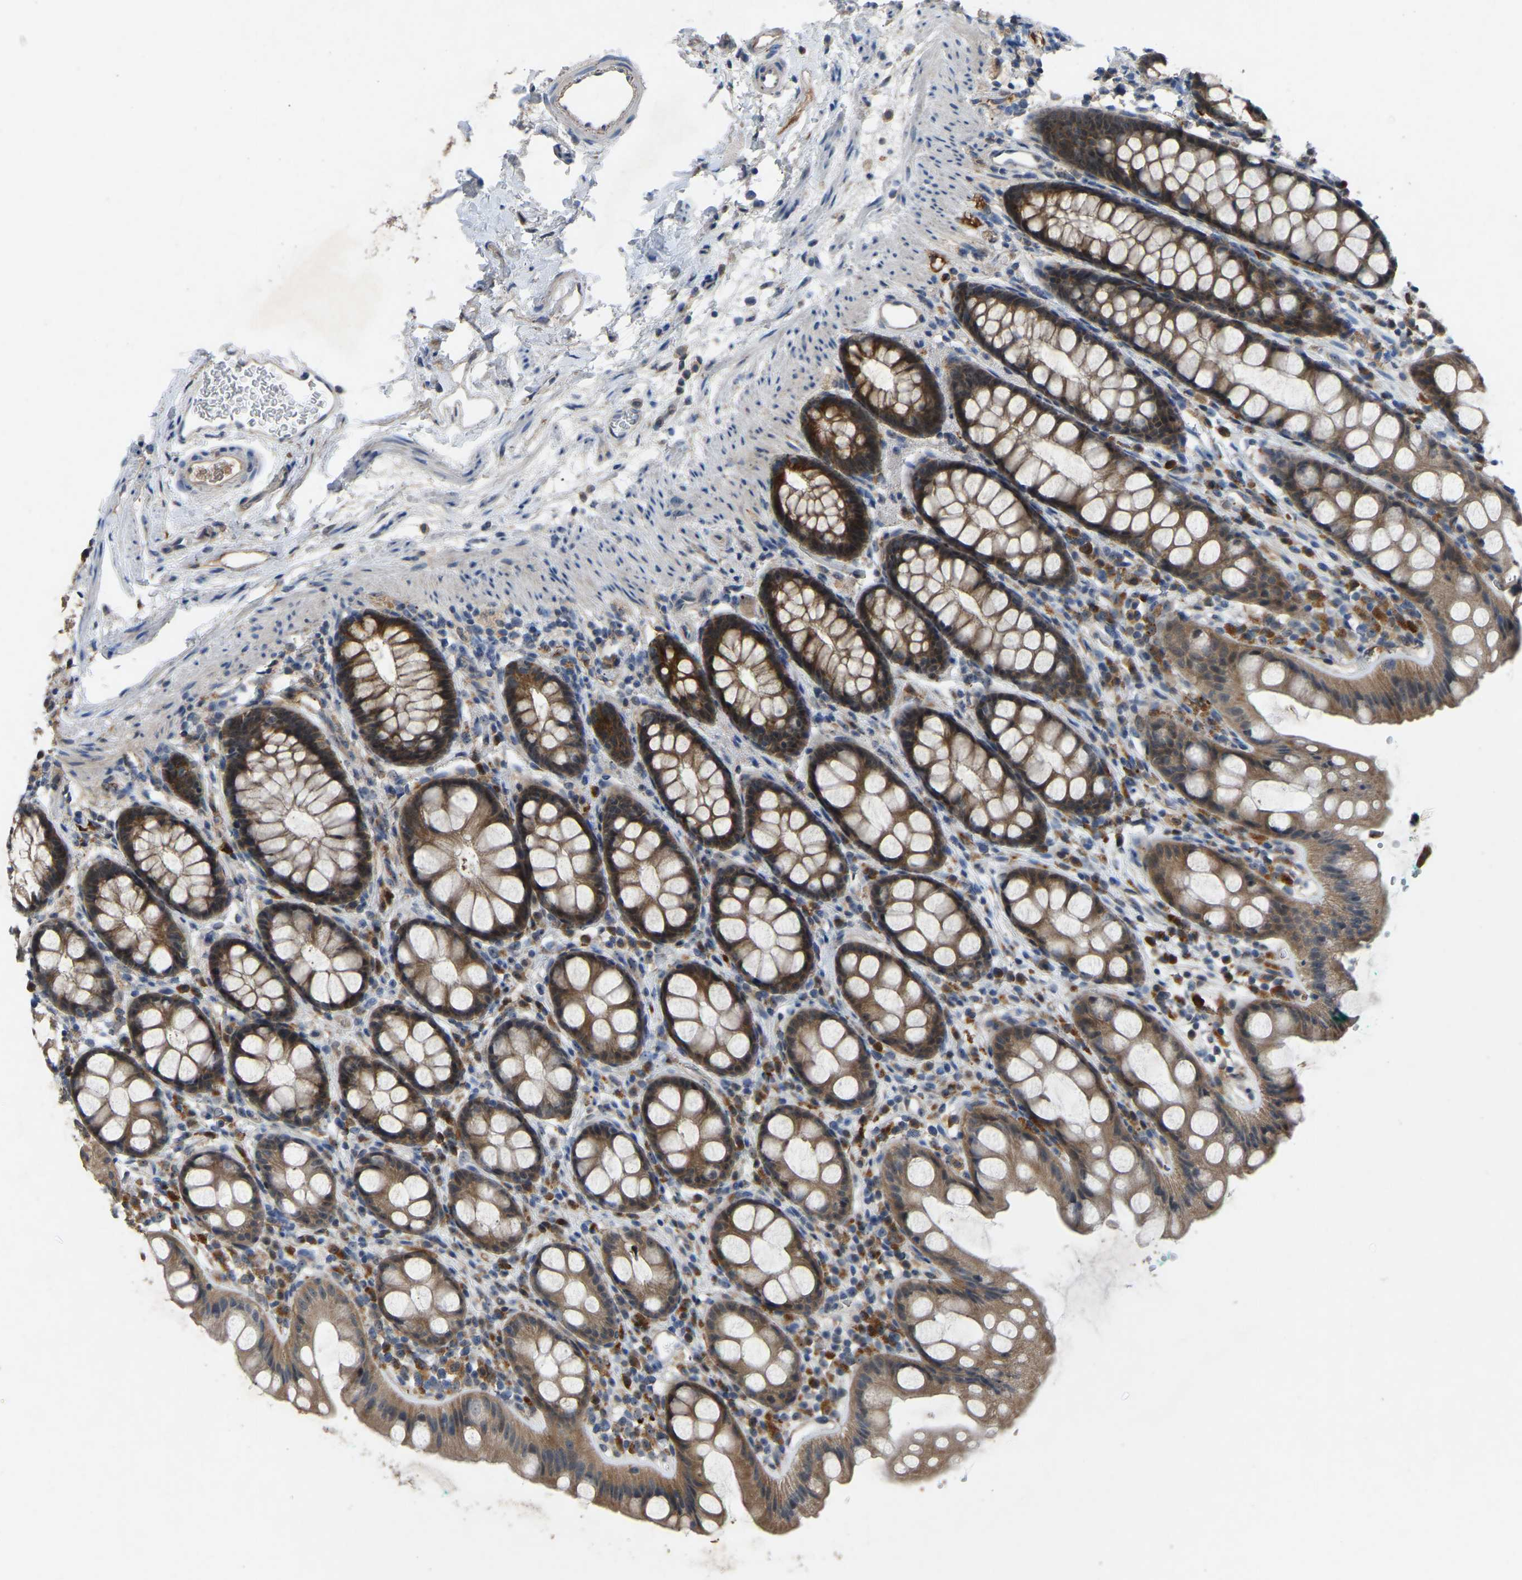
{"staining": {"intensity": "moderate", "quantity": ">75%", "location": "cytoplasmic/membranous,nuclear"}, "tissue": "rectum", "cell_type": "Glandular cells", "image_type": "normal", "snomed": [{"axis": "morphology", "description": "Normal tissue, NOS"}, {"axis": "topography", "description": "Rectum"}], "caption": "Immunohistochemical staining of unremarkable rectum reveals medium levels of moderate cytoplasmic/membranous,nuclear expression in approximately >75% of glandular cells.", "gene": "FHIT", "patient": {"sex": "female", "age": 65}}